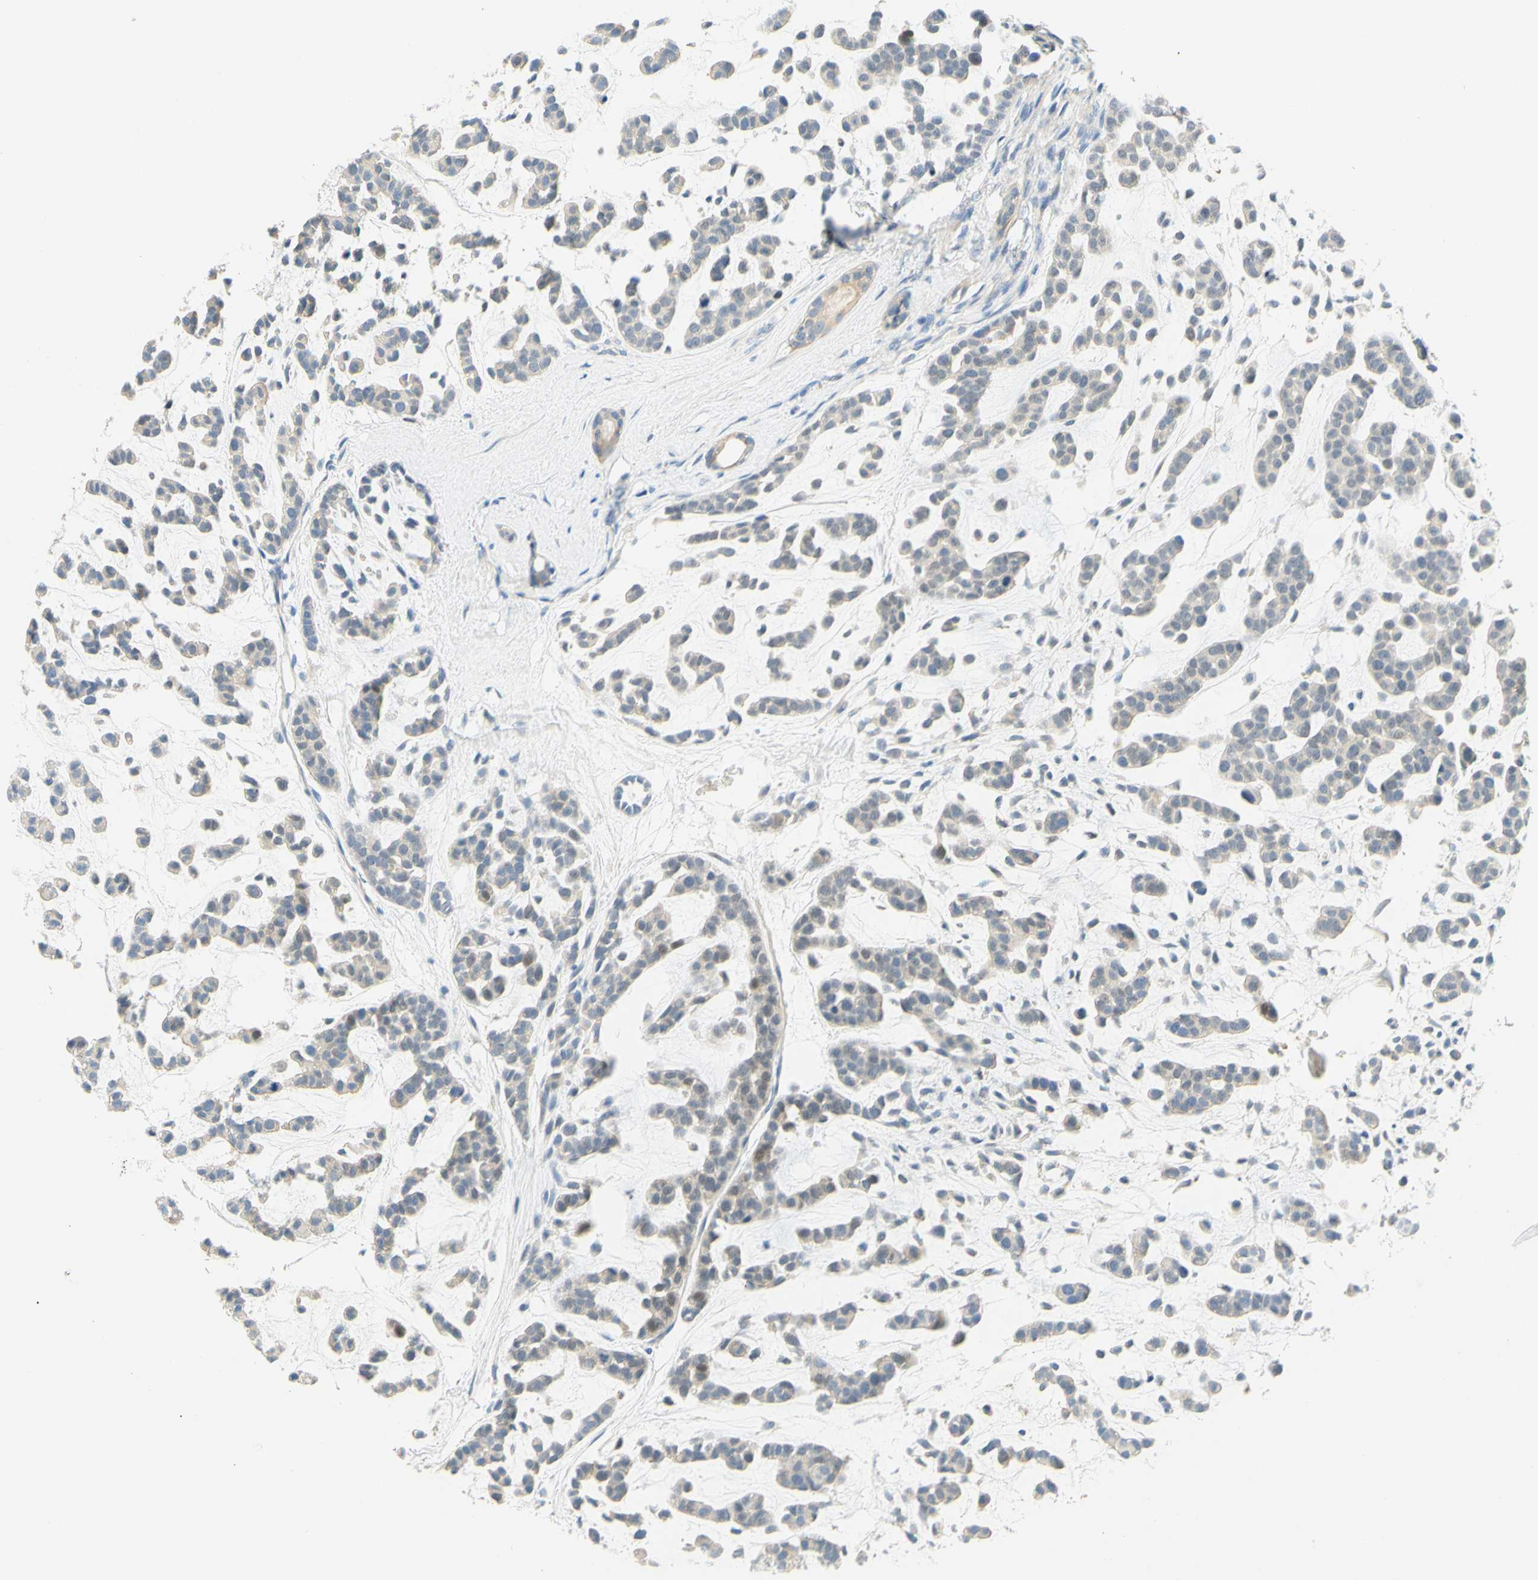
{"staining": {"intensity": "weak", "quantity": "<25%", "location": "cytoplasmic/membranous"}, "tissue": "head and neck cancer", "cell_type": "Tumor cells", "image_type": "cancer", "snomed": [{"axis": "morphology", "description": "Adenocarcinoma, NOS"}, {"axis": "morphology", "description": "Adenoma, NOS"}, {"axis": "topography", "description": "Head-Neck"}], "caption": "The IHC image has no significant staining in tumor cells of head and neck adenoma tissue. (DAB (3,3'-diaminobenzidine) immunohistochemistry, high magnification).", "gene": "ENTREP2", "patient": {"sex": "female", "age": 55}}